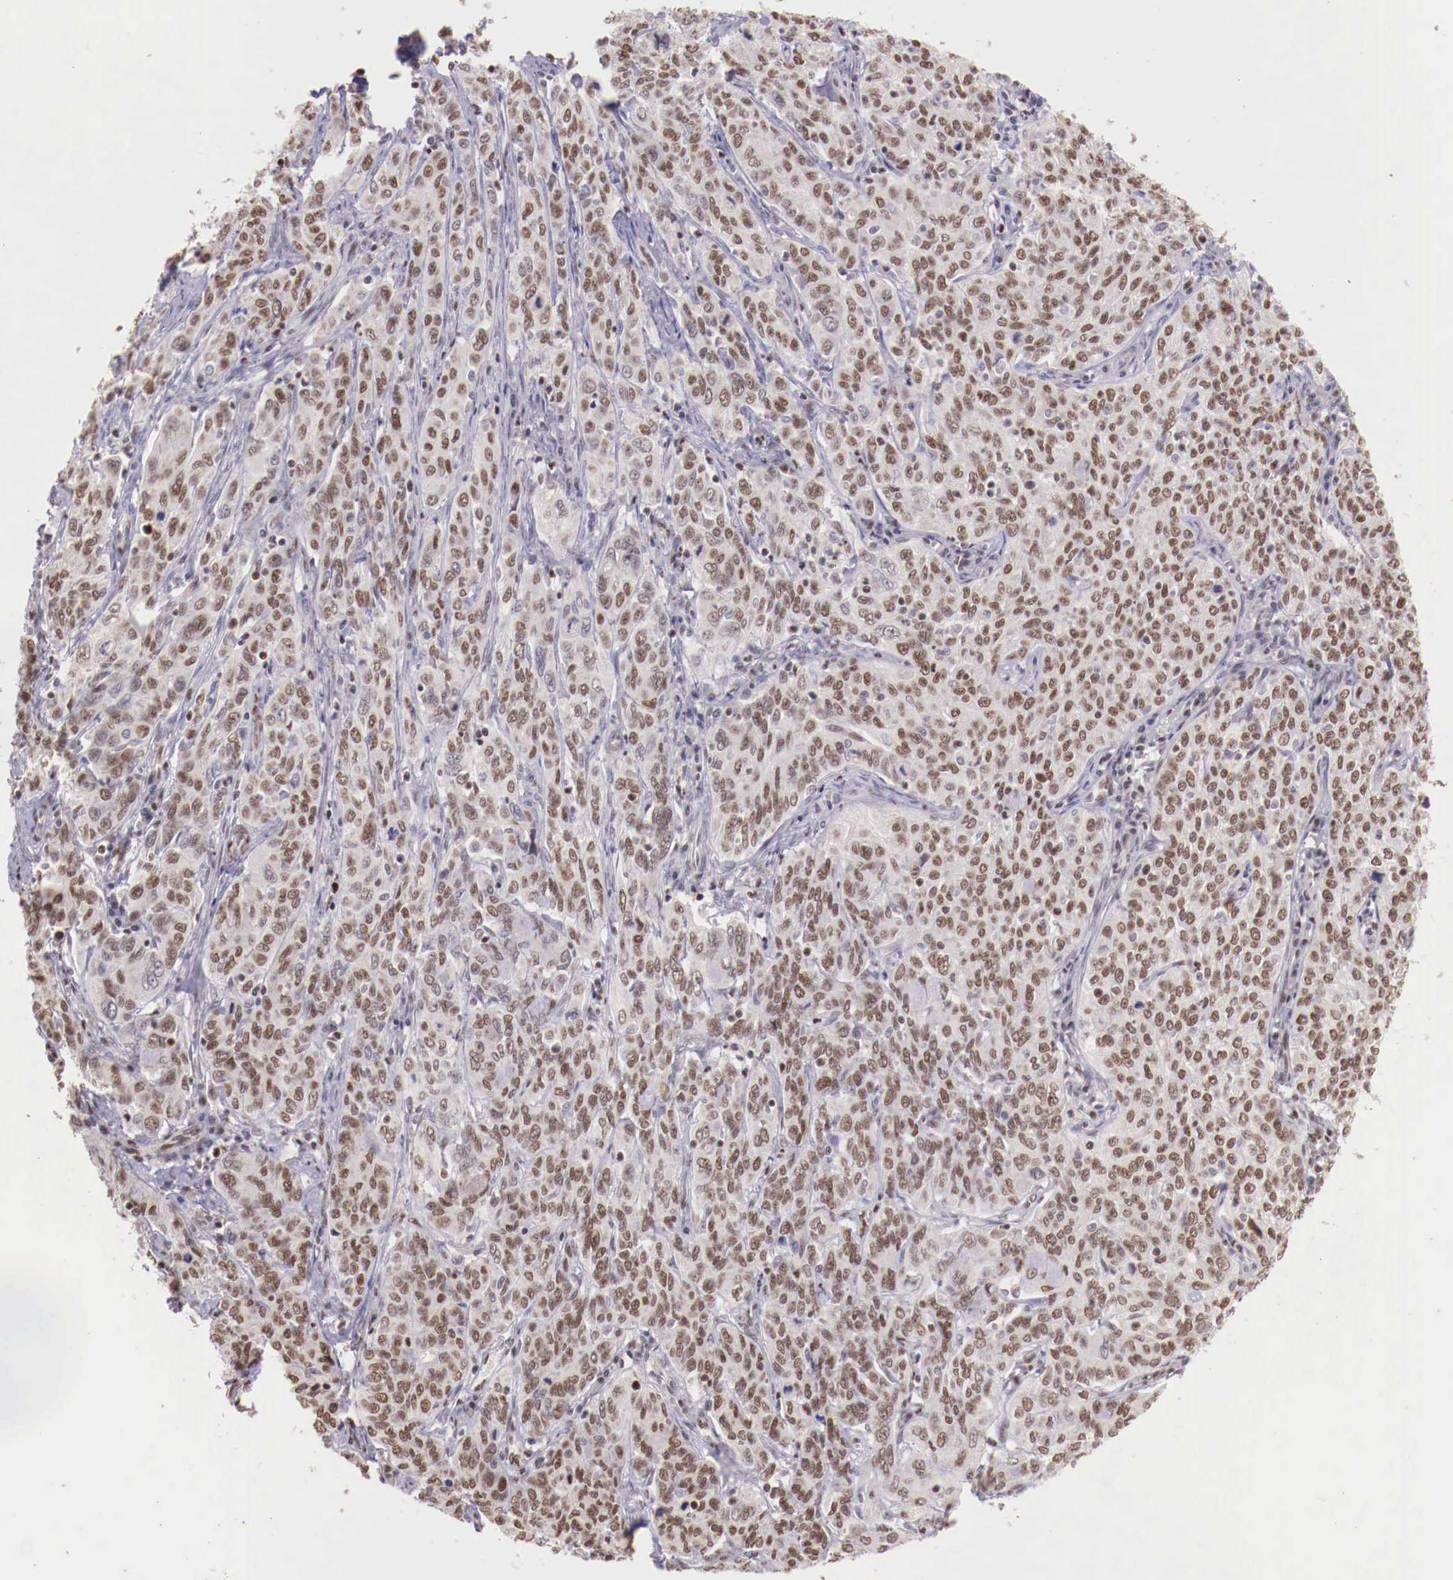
{"staining": {"intensity": "weak", "quantity": ">75%", "location": "nuclear"}, "tissue": "cervical cancer", "cell_type": "Tumor cells", "image_type": "cancer", "snomed": [{"axis": "morphology", "description": "Squamous cell carcinoma, NOS"}, {"axis": "topography", "description": "Cervix"}], "caption": "There is low levels of weak nuclear positivity in tumor cells of squamous cell carcinoma (cervical), as demonstrated by immunohistochemical staining (brown color).", "gene": "SP1", "patient": {"sex": "female", "age": 38}}